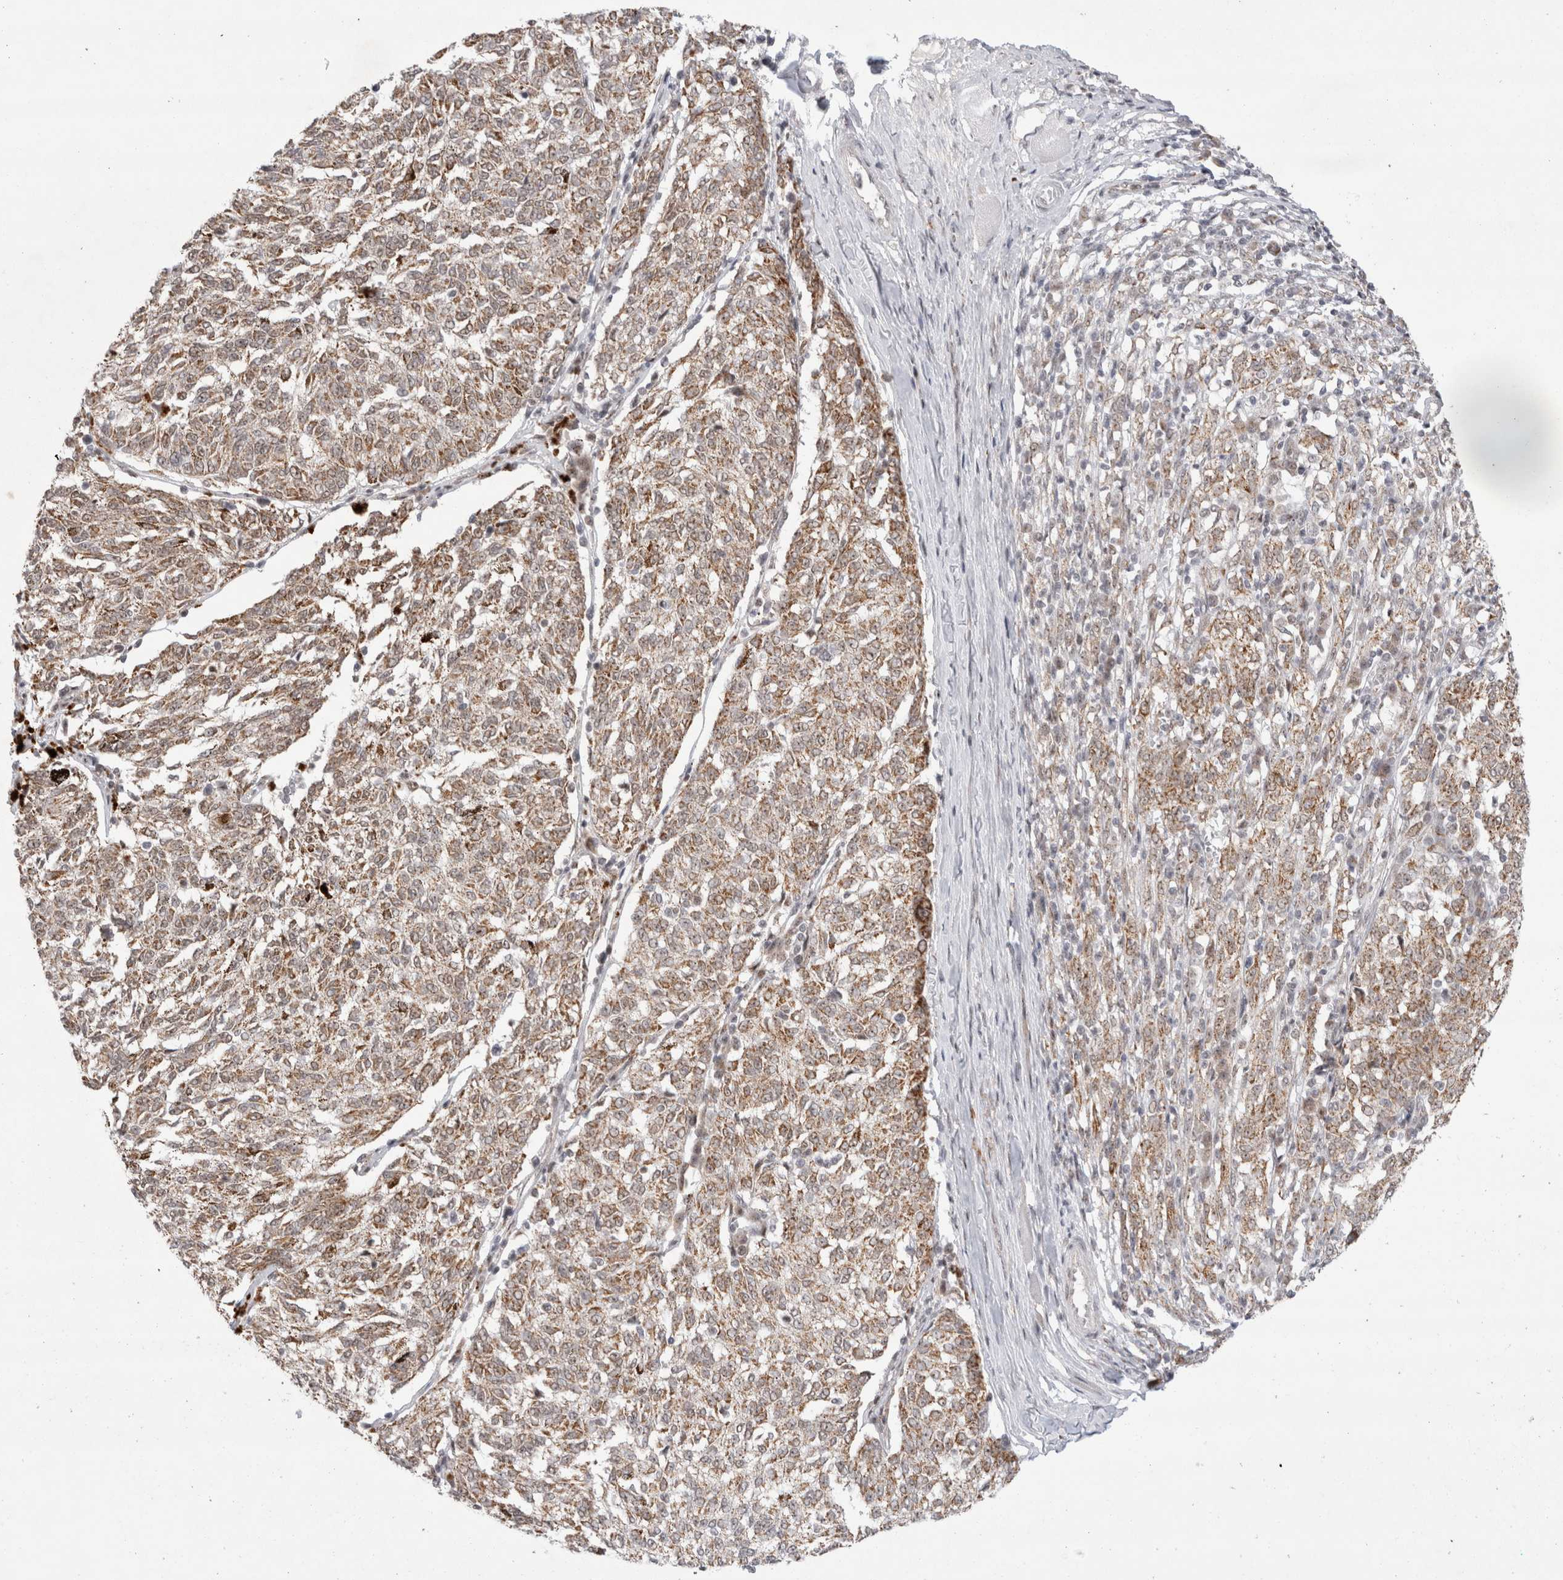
{"staining": {"intensity": "moderate", "quantity": ">75%", "location": "cytoplasmic/membranous"}, "tissue": "melanoma", "cell_type": "Tumor cells", "image_type": "cancer", "snomed": [{"axis": "morphology", "description": "Malignant melanoma, NOS"}, {"axis": "topography", "description": "Skin"}], "caption": "Immunohistochemistry histopathology image of neoplastic tissue: melanoma stained using immunohistochemistry exhibits medium levels of moderate protein expression localized specifically in the cytoplasmic/membranous of tumor cells, appearing as a cytoplasmic/membranous brown color.", "gene": "MRPL37", "patient": {"sex": "female", "age": 72}}